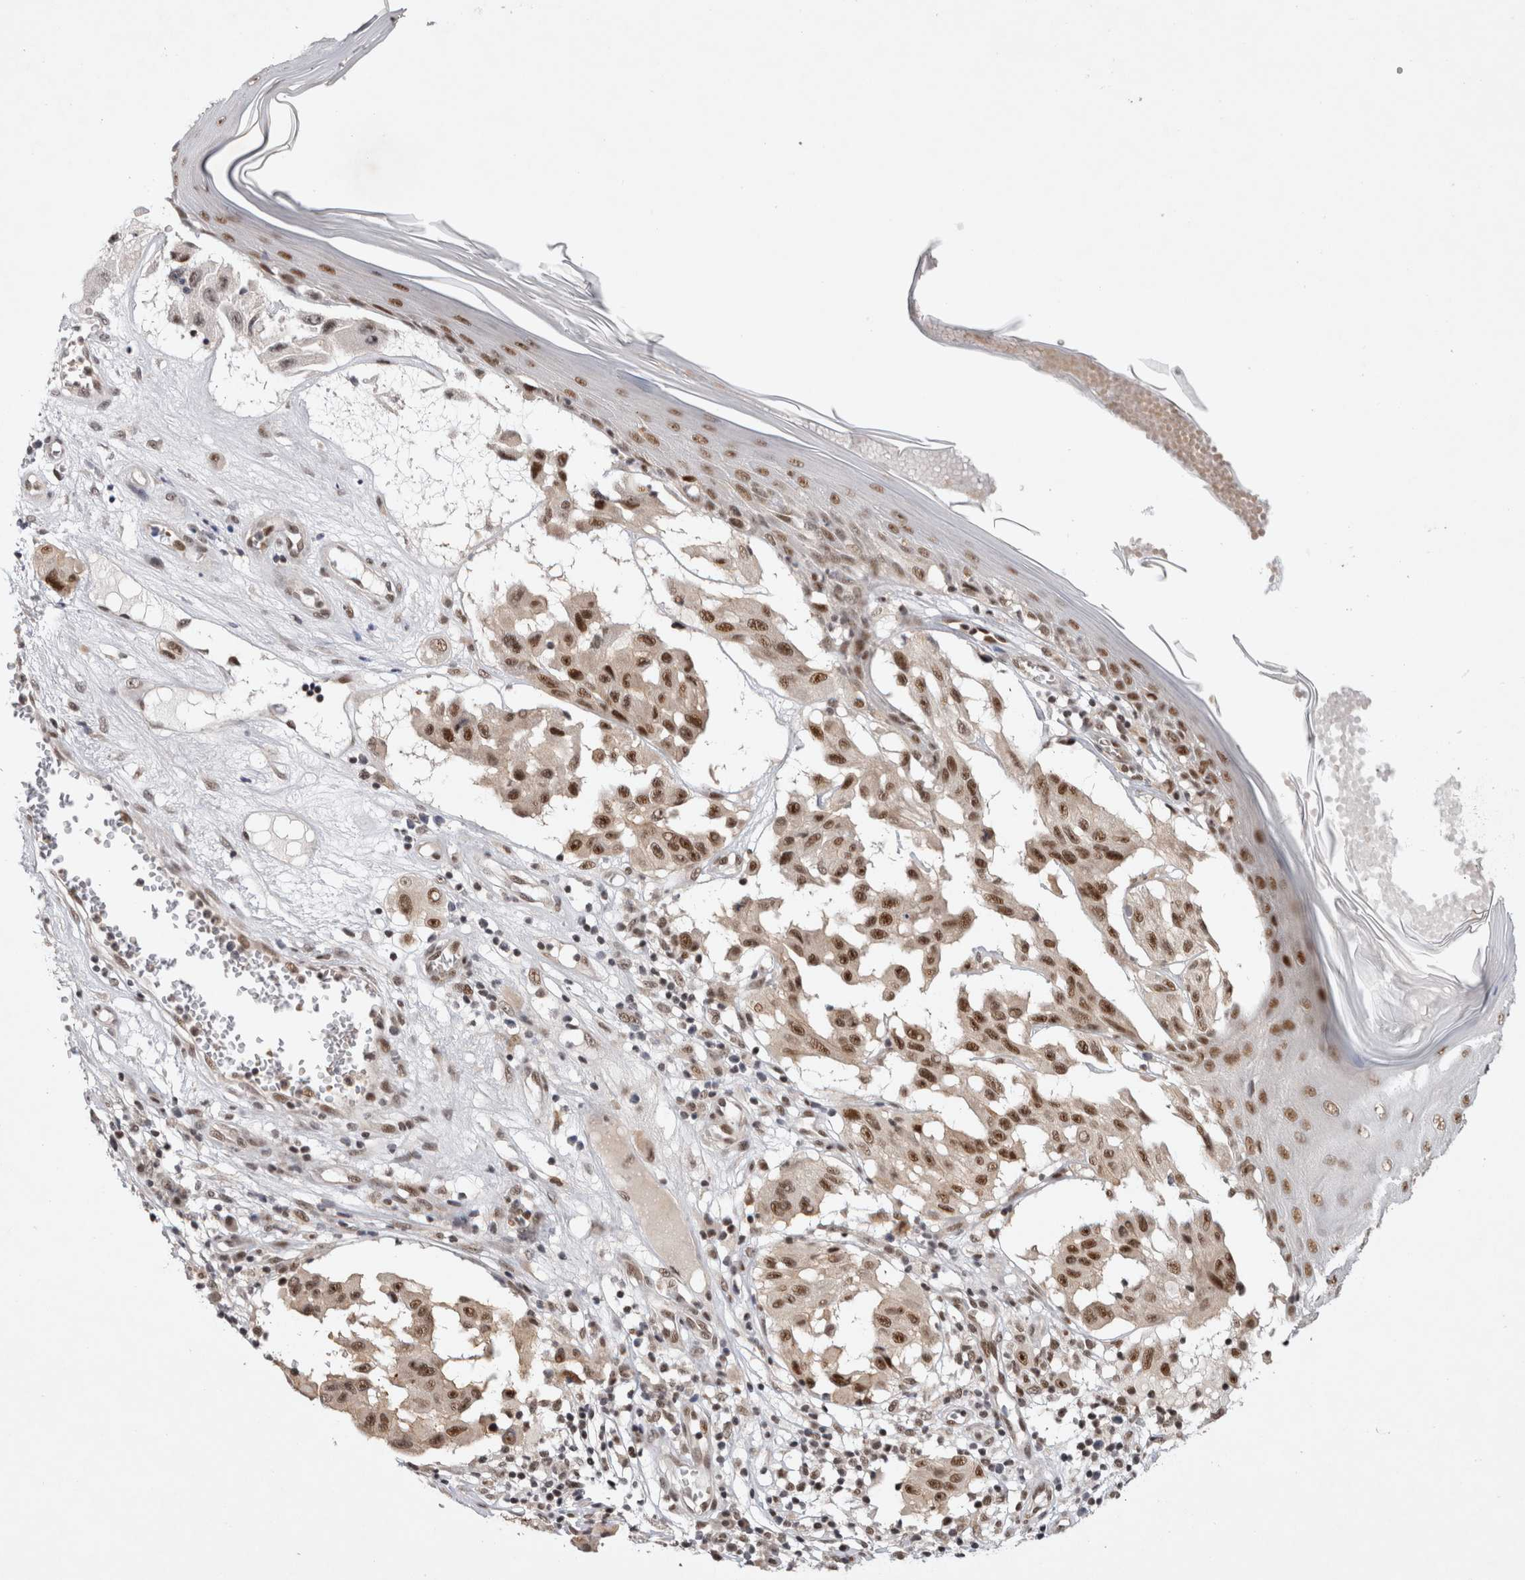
{"staining": {"intensity": "moderate", "quantity": ">75%", "location": "nuclear"}, "tissue": "melanoma", "cell_type": "Tumor cells", "image_type": "cancer", "snomed": [{"axis": "morphology", "description": "Malignant melanoma, NOS"}, {"axis": "topography", "description": "Skin"}], "caption": "Protein staining shows moderate nuclear expression in approximately >75% of tumor cells in malignant melanoma.", "gene": "HESX1", "patient": {"sex": "male", "age": 30}}